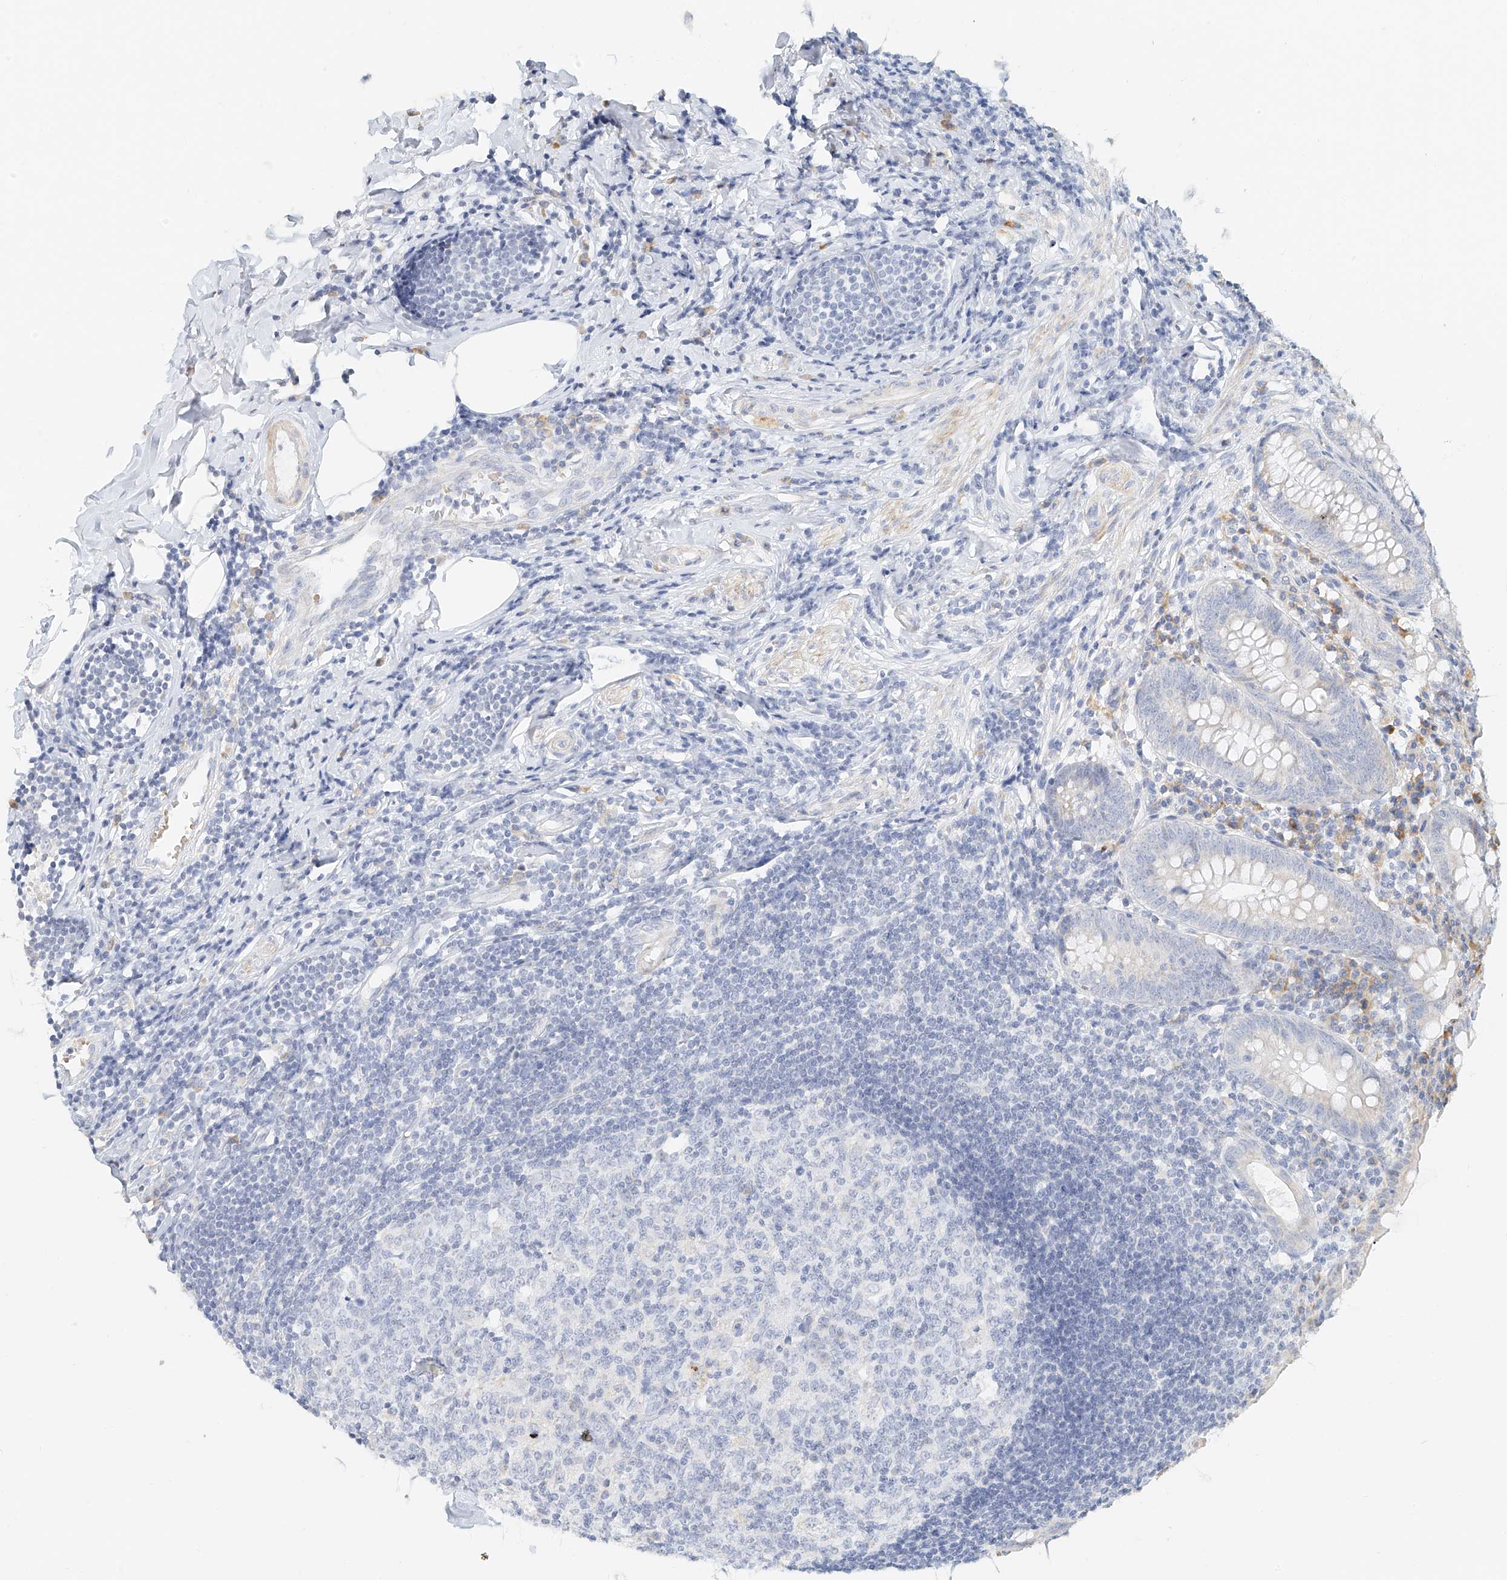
{"staining": {"intensity": "negative", "quantity": "none", "location": "none"}, "tissue": "appendix", "cell_type": "Glandular cells", "image_type": "normal", "snomed": [{"axis": "morphology", "description": "Normal tissue, NOS"}, {"axis": "topography", "description": "Appendix"}], "caption": "A photomicrograph of human appendix is negative for staining in glandular cells. (DAB immunohistochemistry visualized using brightfield microscopy, high magnification).", "gene": "CXorf58", "patient": {"sex": "female", "age": 54}}